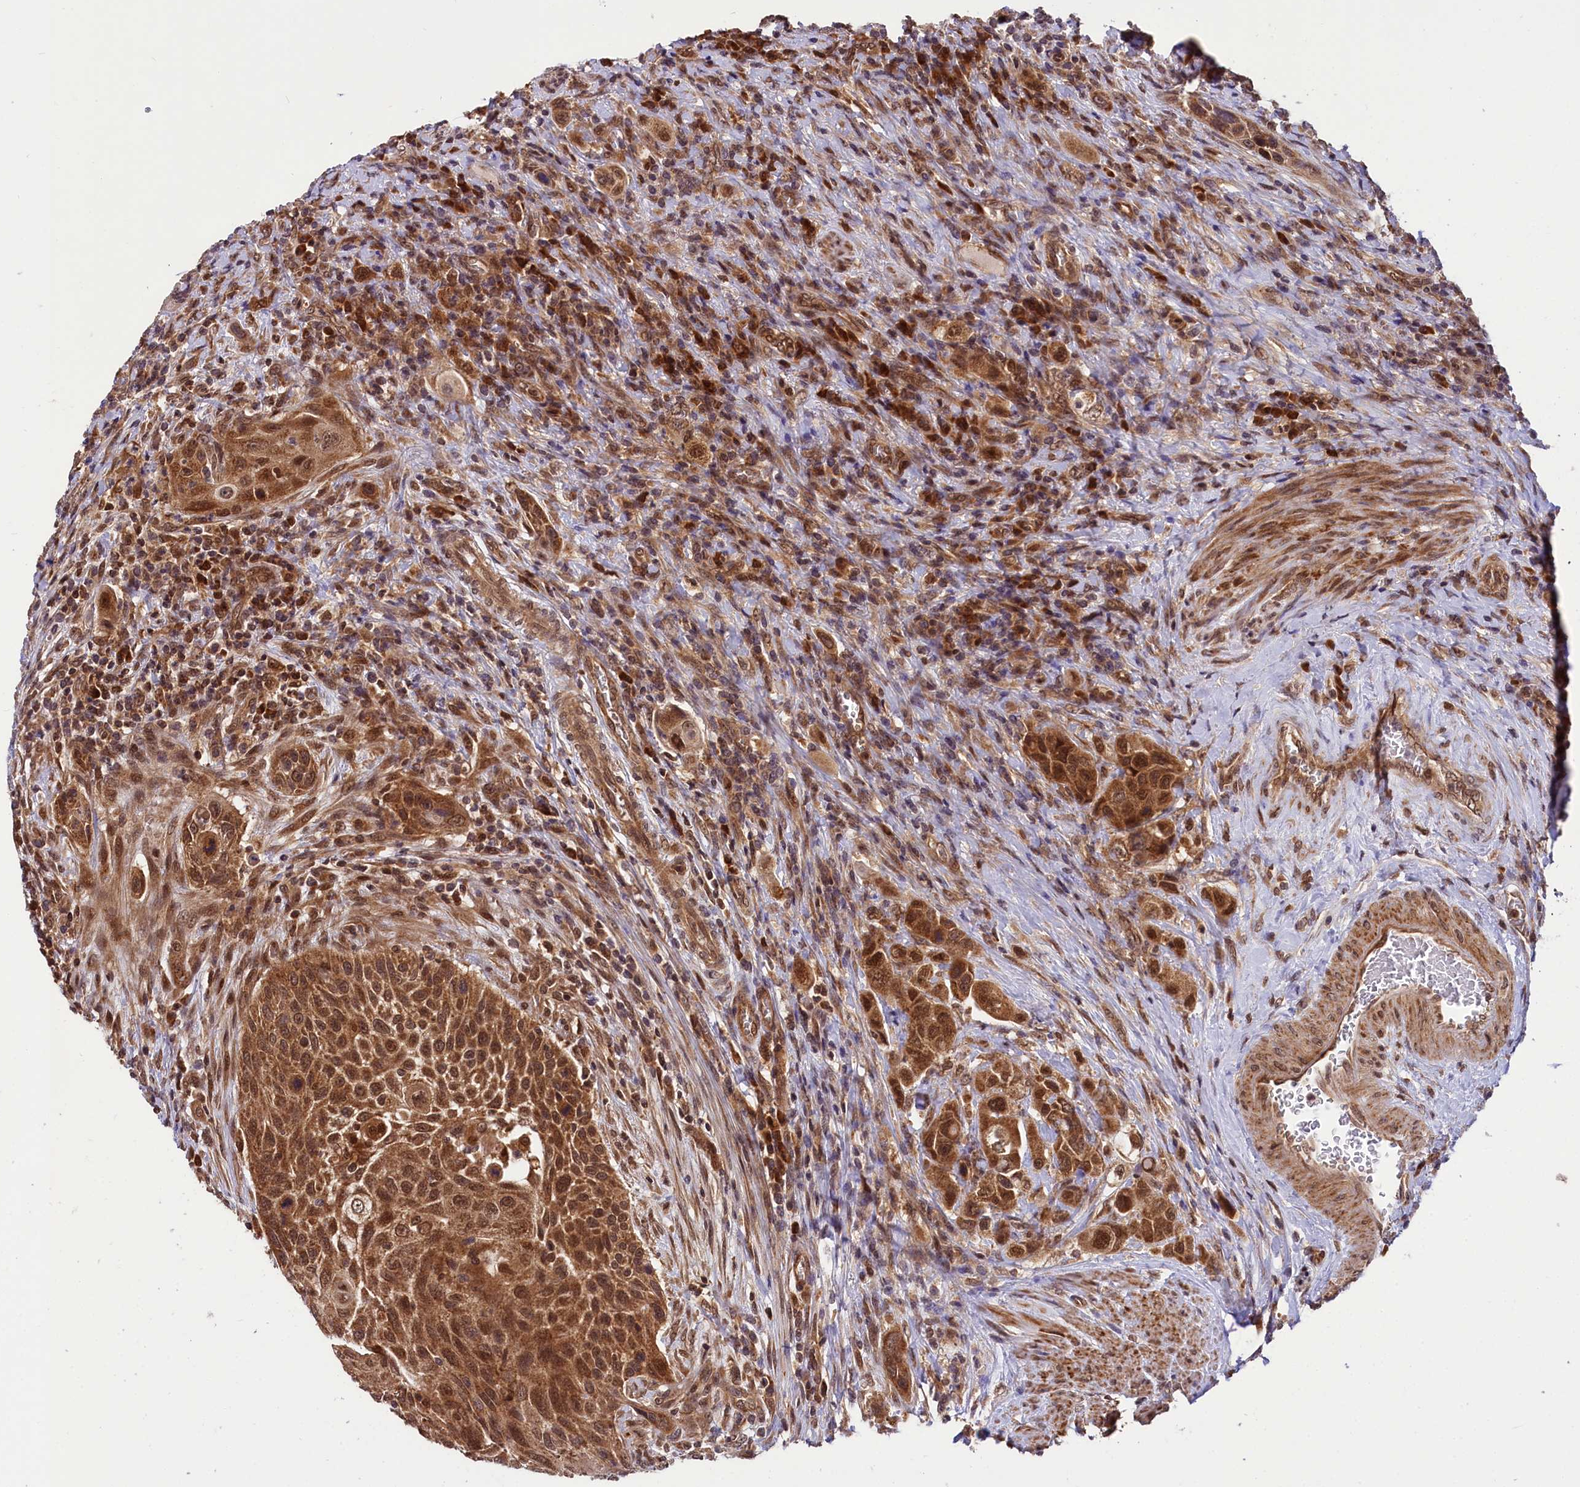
{"staining": {"intensity": "strong", "quantity": ">75%", "location": "cytoplasmic/membranous,nuclear"}, "tissue": "urothelial cancer", "cell_type": "Tumor cells", "image_type": "cancer", "snomed": [{"axis": "morphology", "description": "Urothelial carcinoma, High grade"}, {"axis": "topography", "description": "Urinary bladder"}], "caption": "Urothelial cancer stained with DAB immunohistochemistry (IHC) shows high levels of strong cytoplasmic/membranous and nuclear expression in about >75% of tumor cells. The protein of interest is stained brown, and the nuclei are stained in blue (DAB IHC with brightfield microscopy, high magnification).", "gene": "UBE3A", "patient": {"sex": "male", "age": 50}}